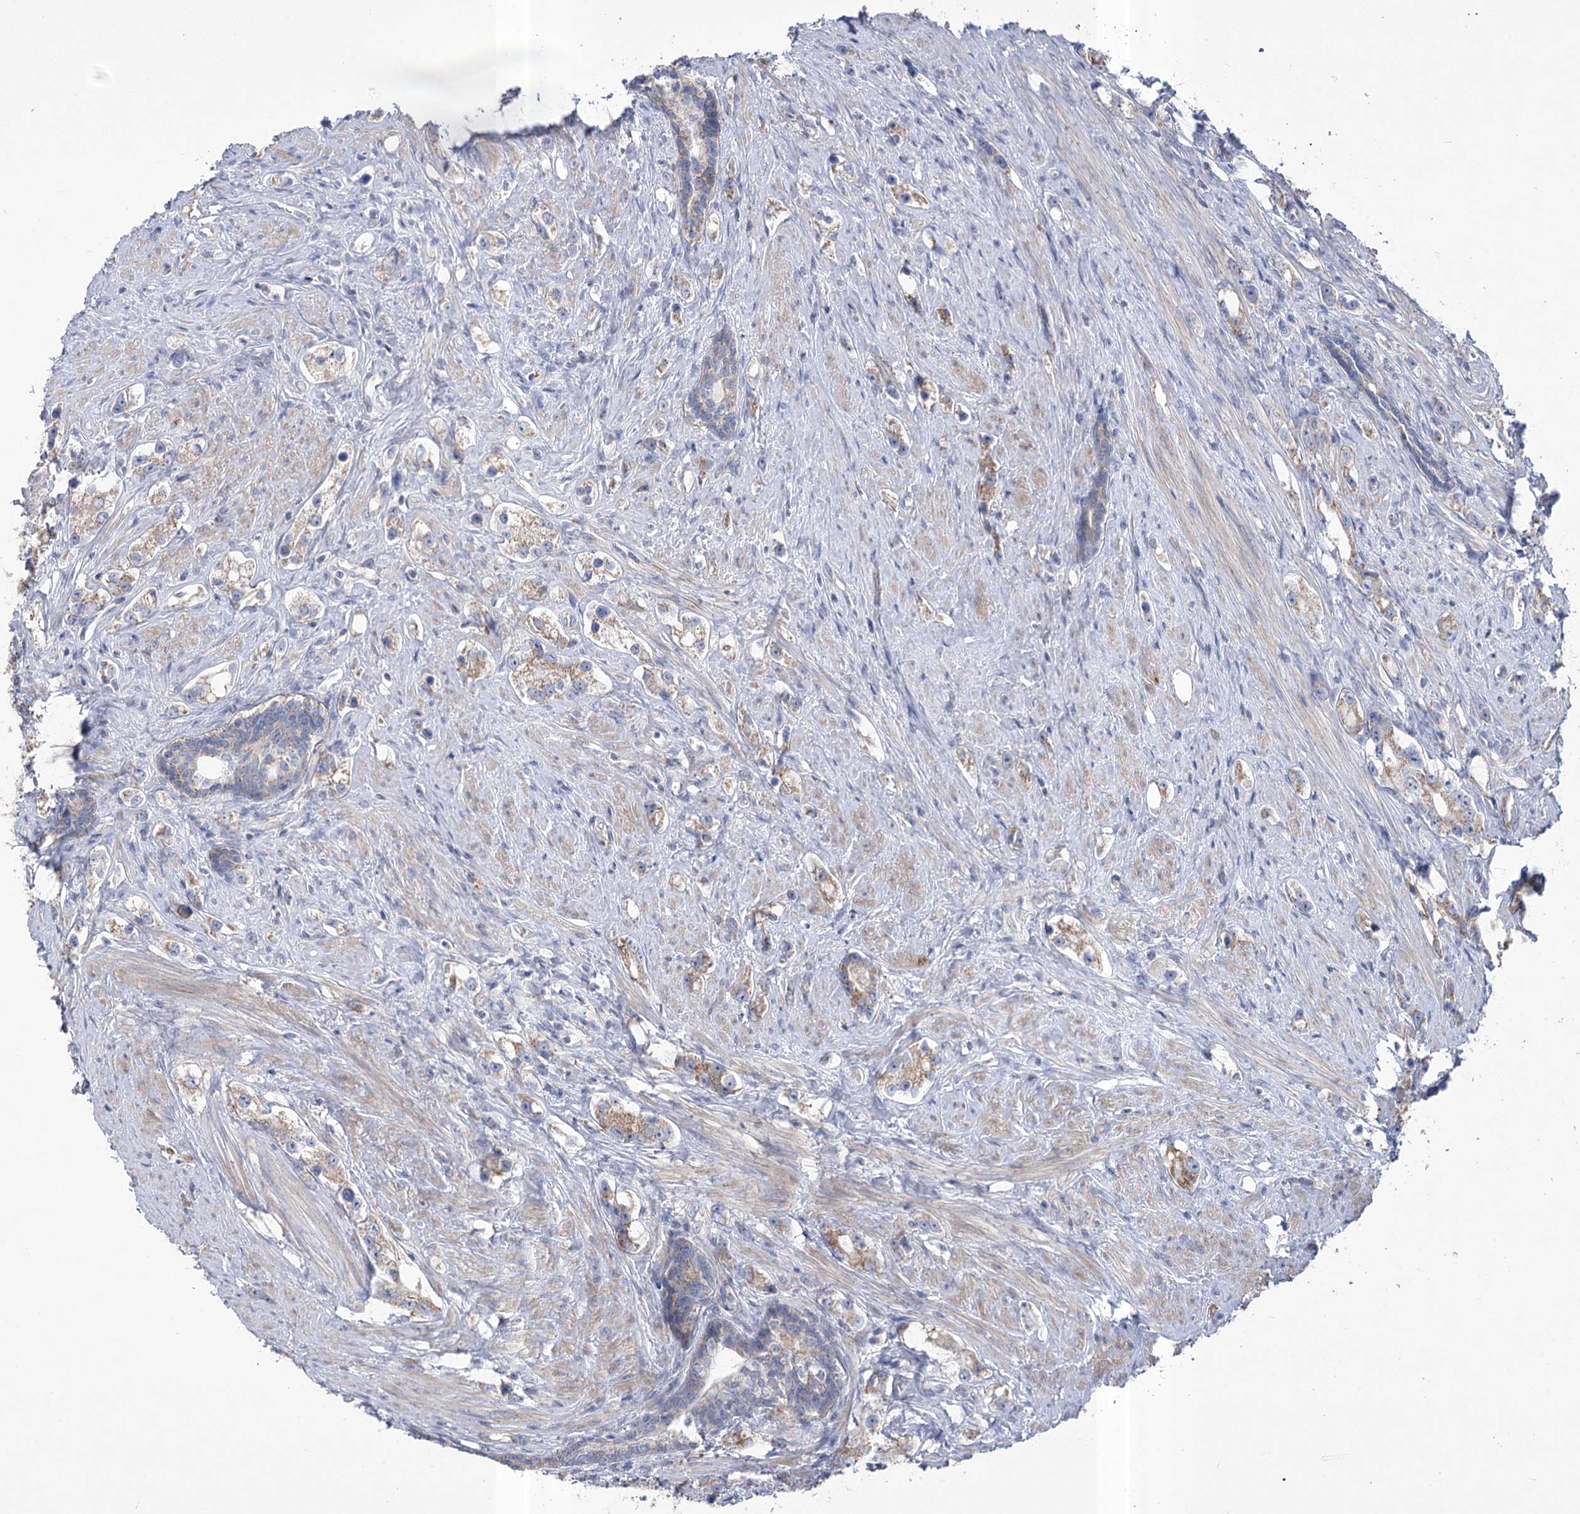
{"staining": {"intensity": "weak", "quantity": "25%-75%", "location": "cytoplasmic/membranous"}, "tissue": "prostate cancer", "cell_type": "Tumor cells", "image_type": "cancer", "snomed": [{"axis": "morphology", "description": "Adenocarcinoma, High grade"}, {"axis": "topography", "description": "Prostate"}], "caption": "Immunohistochemical staining of human prostate cancer demonstrates low levels of weak cytoplasmic/membranous expression in about 25%-75% of tumor cells. The staining was performed using DAB (3,3'-diaminobenzidine), with brown indicating positive protein expression. Nuclei are stained blue with hematoxylin.", "gene": "PDHB", "patient": {"sex": "male", "age": 63}}